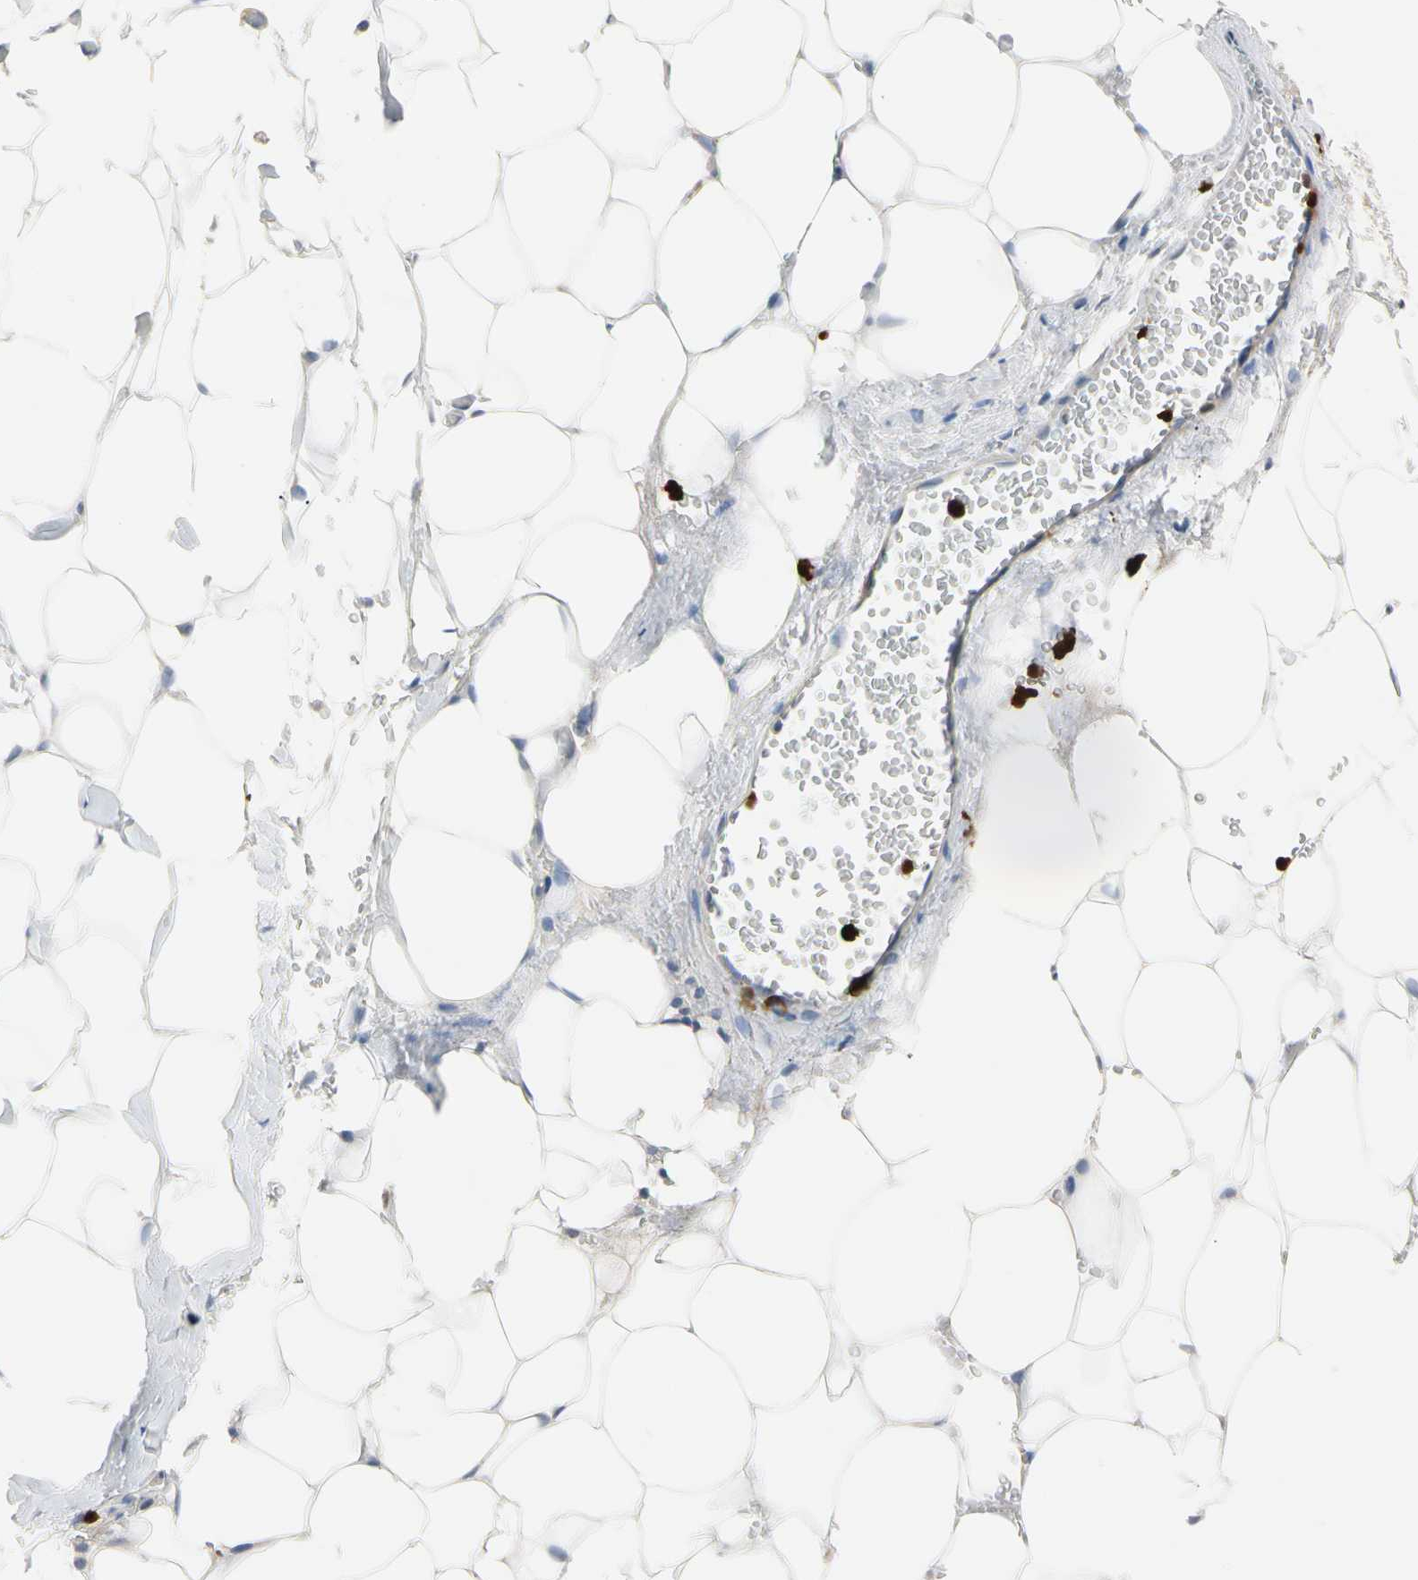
{"staining": {"intensity": "negative", "quantity": "none", "location": "none"}, "tissue": "adipose tissue", "cell_type": "Adipocytes", "image_type": "normal", "snomed": [{"axis": "morphology", "description": "Normal tissue, NOS"}, {"axis": "topography", "description": "Breast"}, {"axis": "topography", "description": "Adipose tissue"}], "caption": "Adipocytes are negative for protein expression in benign human adipose tissue. Nuclei are stained in blue.", "gene": "TRAF5", "patient": {"sex": "female", "age": 25}}